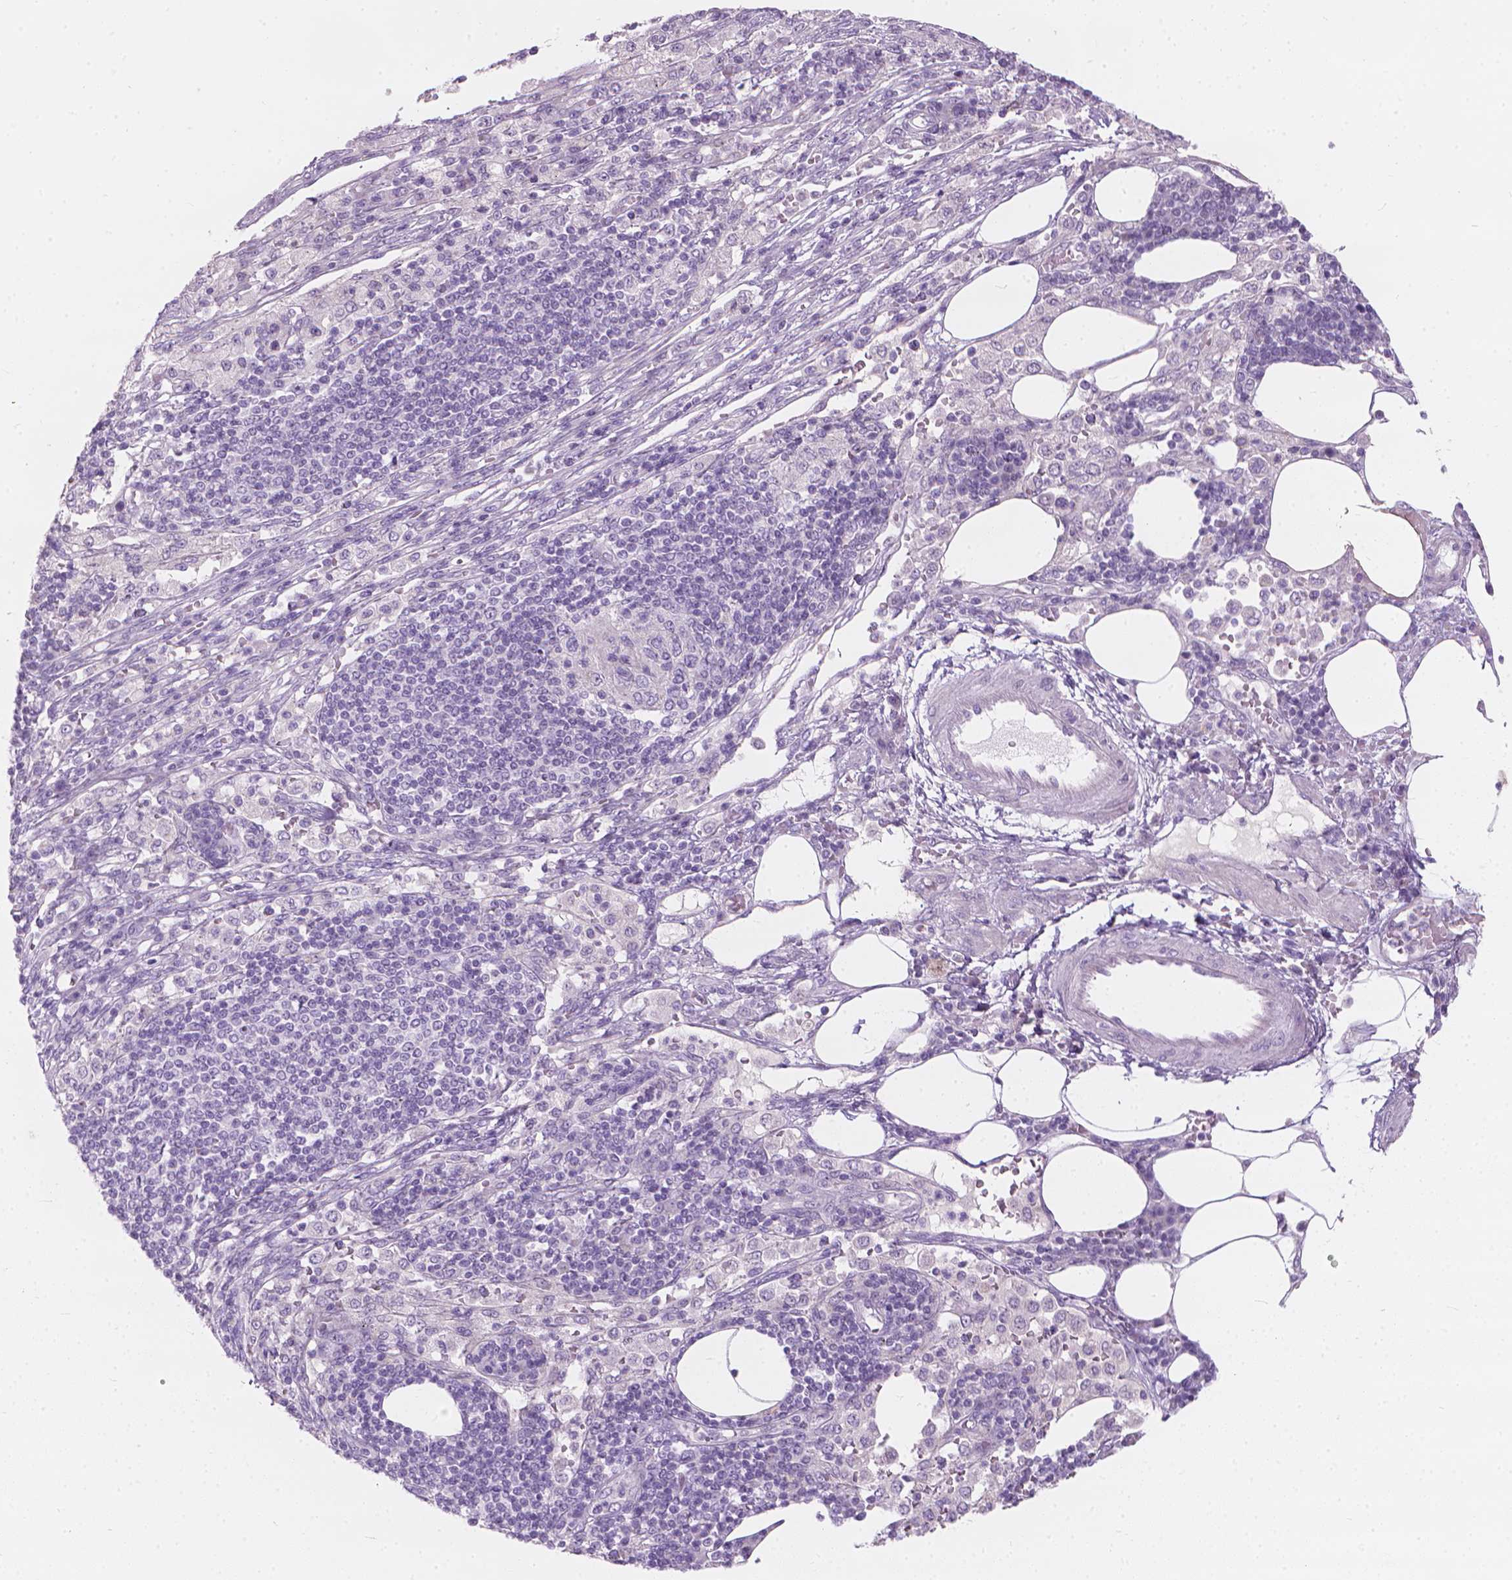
{"staining": {"intensity": "negative", "quantity": "none", "location": "none"}, "tissue": "pancreatic cancer", "cell_type": "Tumor cells", "image_type": "cancer", "snomed": [{"axis": "morphology", "description": "Adenocarcinoma, NOS"}, {"axis": "topography", "description": "Pancreas"}], "caption": "Immunohistochemical staining of pancreatic adenocarcinoma exhibits no significant expression in tumor cells.", "gene": "GPRC5A", "patient": {"sex": "female", "age": 61}}